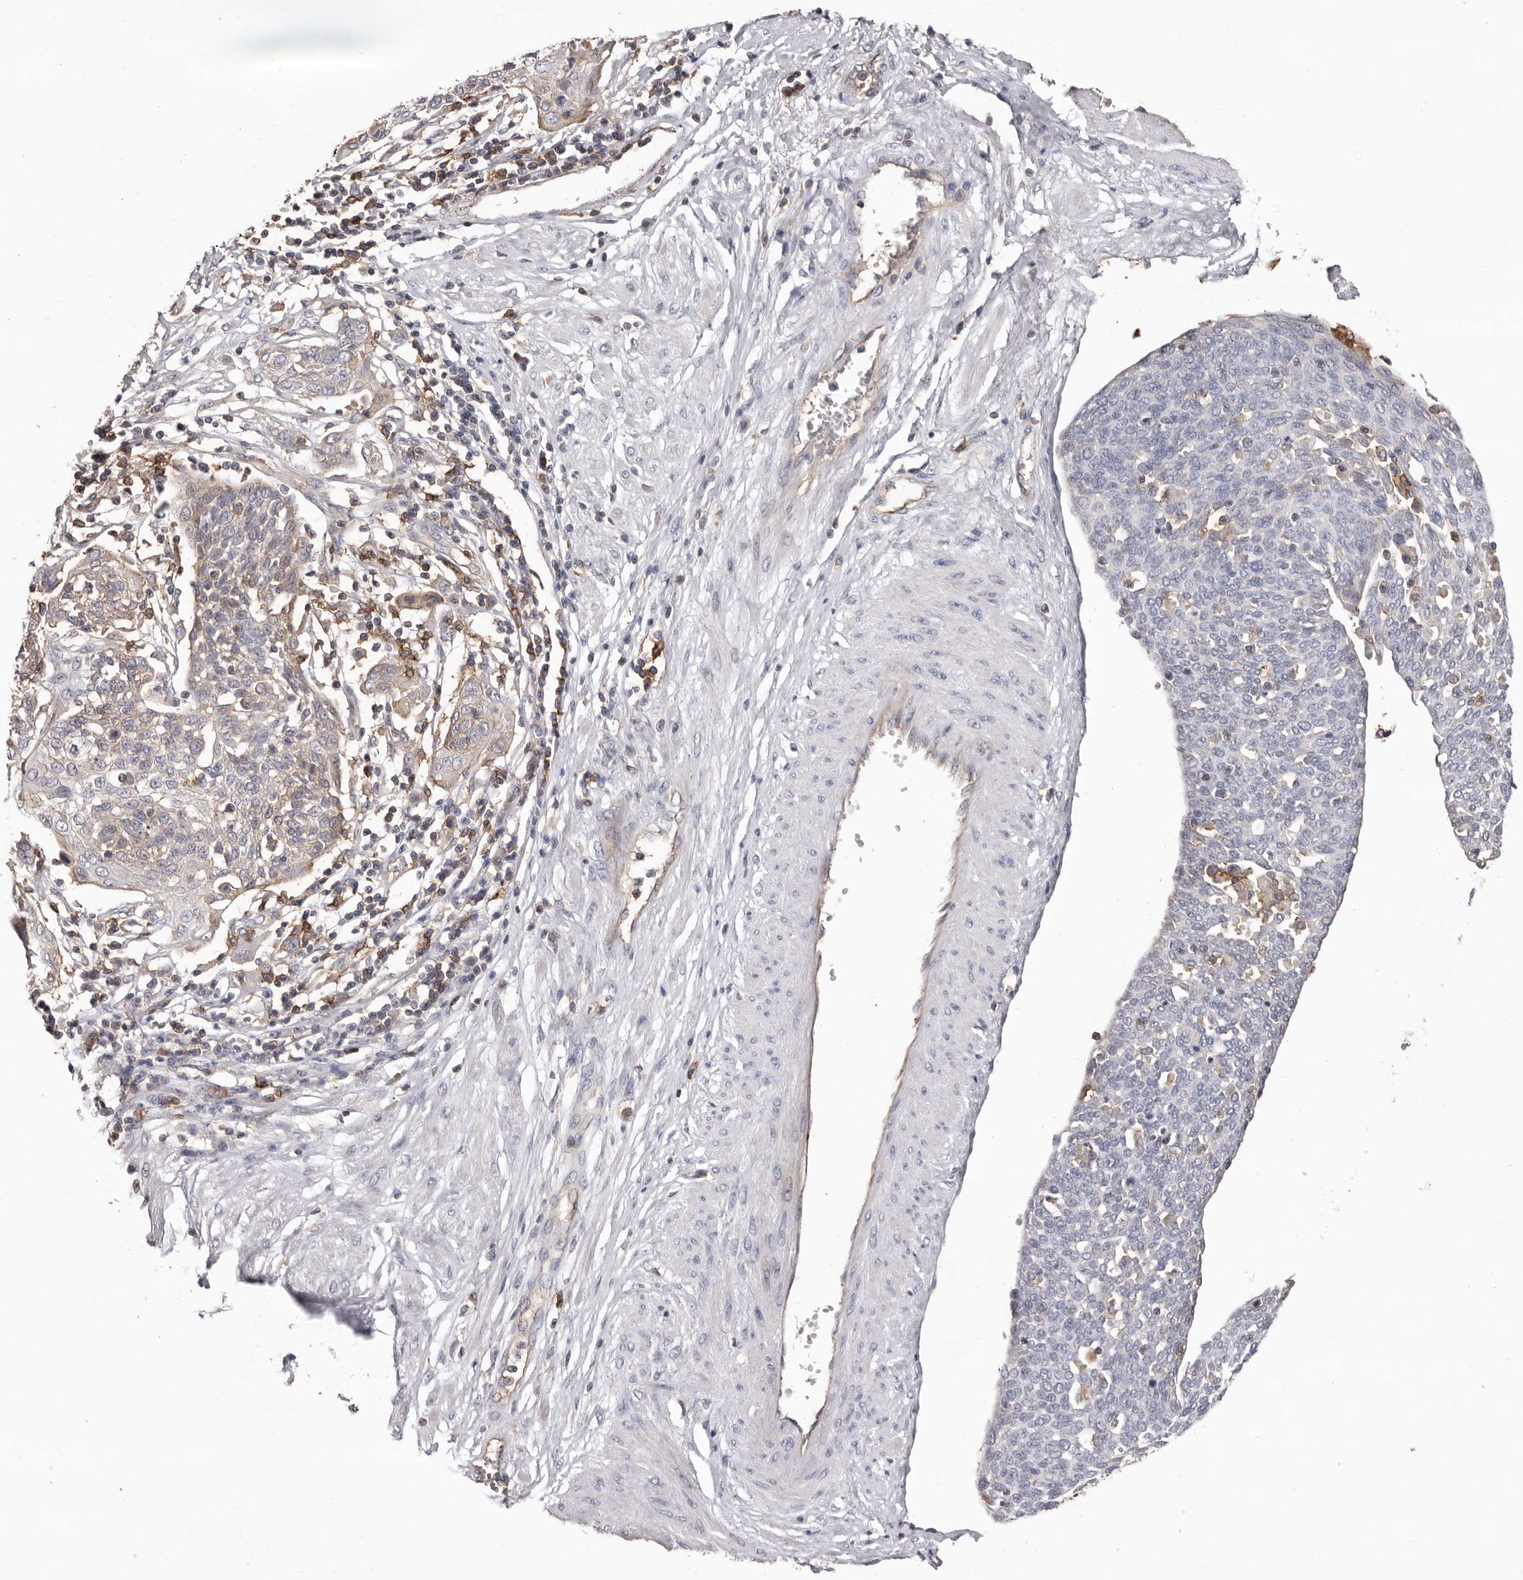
{"staining": {"intensity": "negative", "quantity": "none", "location": "none"}, "tissue": "cervical cancer", "cell_type": "Tumor cells", "image_type": "cancer", "snomed": [{"axis": "morphology", "description": "Squamous cell carcinoma, NOS"}, {"axis": "topography", "description": "Cervix"}], "caption": "This image is of cervical squamous cell carcinoma stained with immunohistochemistry (IHC) to label a protein in brown with the nuclei are counter-stained blue. There is no staining in tumor cells.", "gene": "MMACHC", "patient": {"sex": "female", "age": 34}}